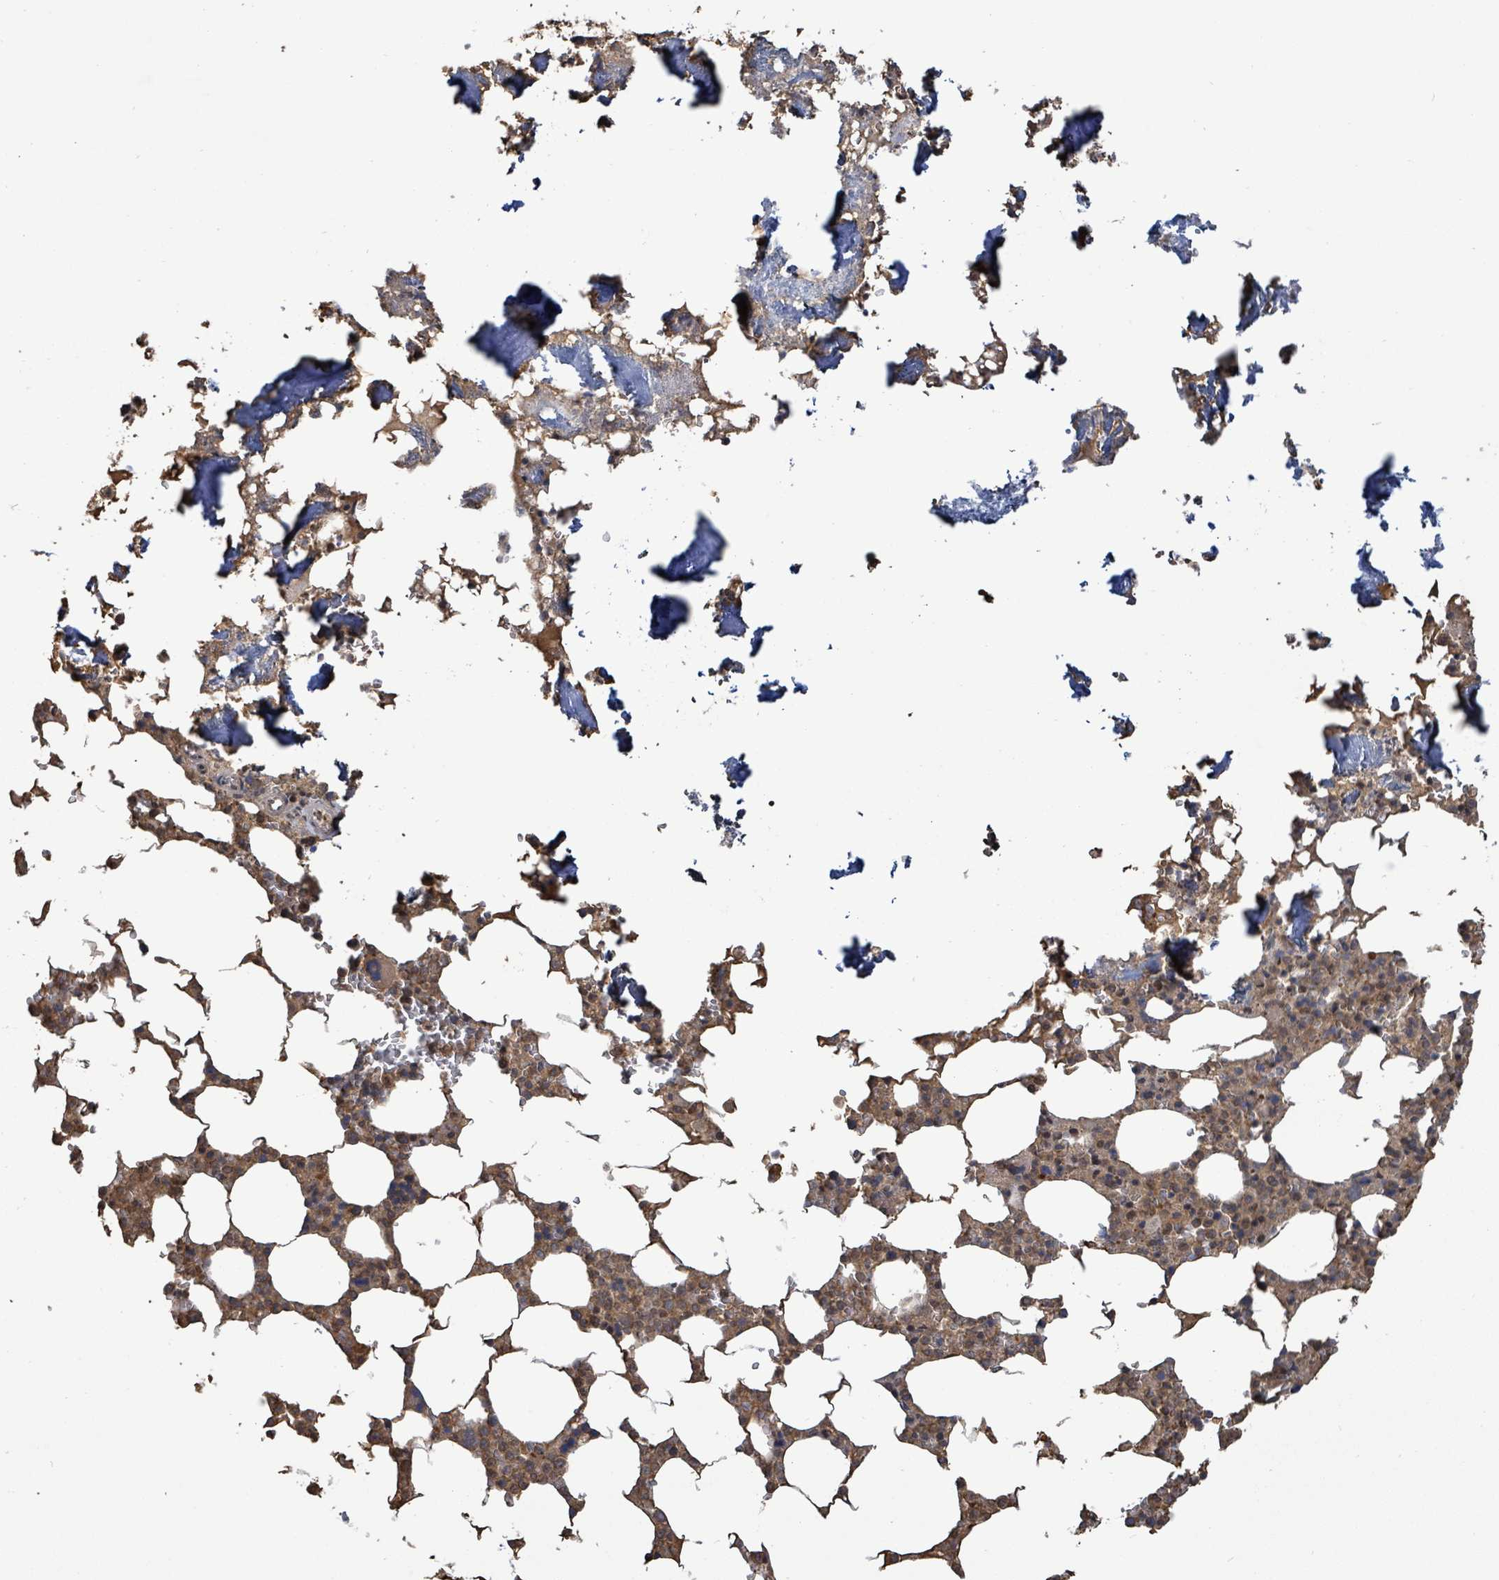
{"staining": {"intensity": "weak", "quantity": "25%-75%", "location": "cytoplasmic/membranous"}, "tissue": "bone marrow", "cell_type": "Hematopoietic cells", "image_type": "normal", "snomed": [{"axis": "morphology", "description": "Normal tissue, NOS"}, {"axis": "topography", "description": "Bone marrow"}], "caption": "A histopathology image of human bone marrow stained for a protein reveals weak cytoplasmic/membranous brown staining in hematopoietic cells. The protein is shown in brown color, while the nuclei are stained blue.", "gene": "FBXO6", "patient": {"sex": "male", "age": 64}}